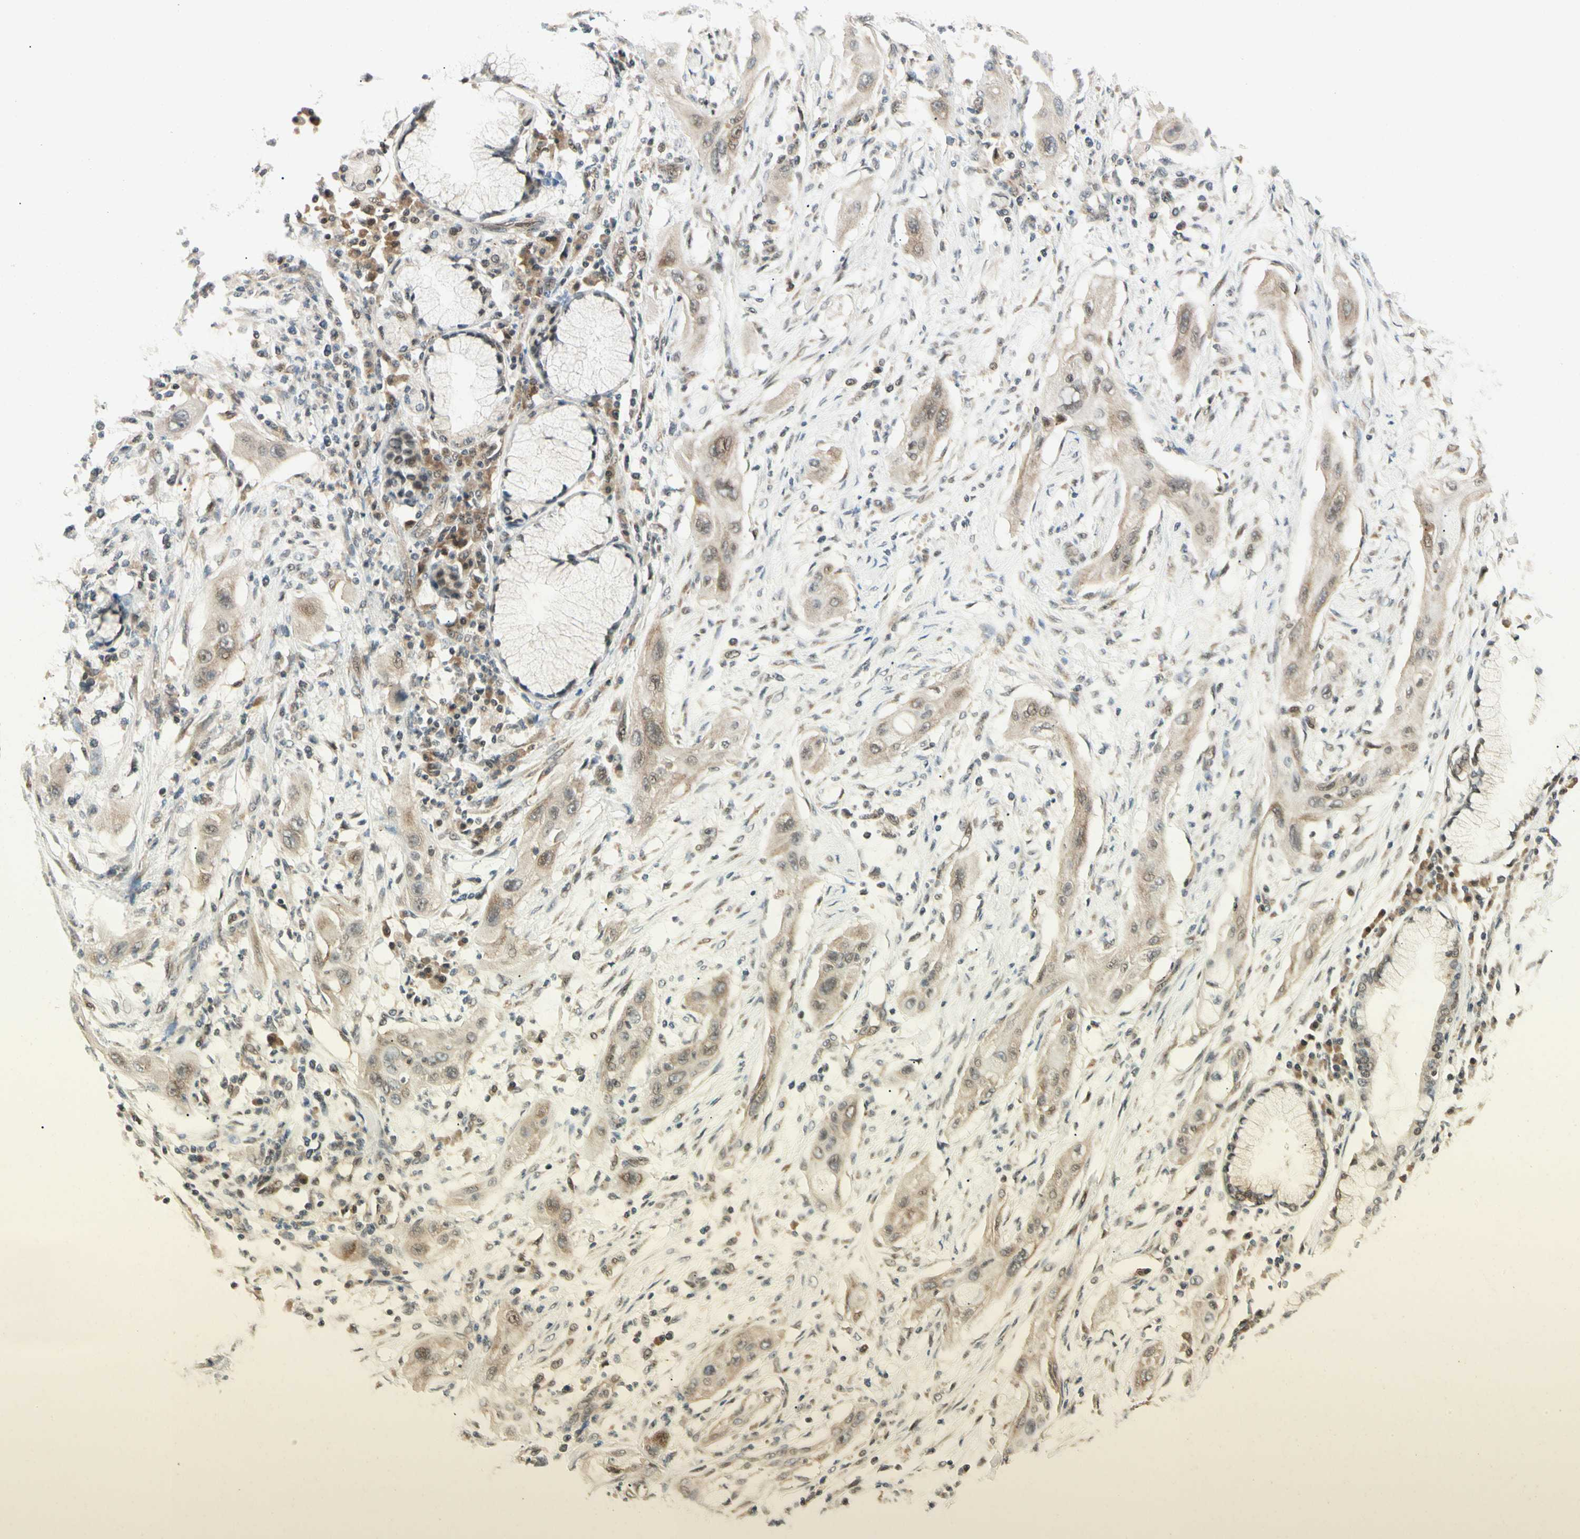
{"staining": {"intensity": "weak", "quantity": "25%-75%", "location": "cytoplasmic/membranous,nuclear"}, "tissue": "lung cancer", "cell_type": "Tumor cells", "image_type": "cancer", "snomed": [{"axis": "morphology", "description": "Squamous cell carcinoma, NOS"}, {"axis": "topography", "description": "Lung"}], "caption": "Lung cancer stained with a brown dye displays weak cytoplasmic/membranous and nuclear positive staining in approximately 25%-75% of tumor cells.", "gene": "FNDC3B", "patient": {"sex": "female", "age": 47}}